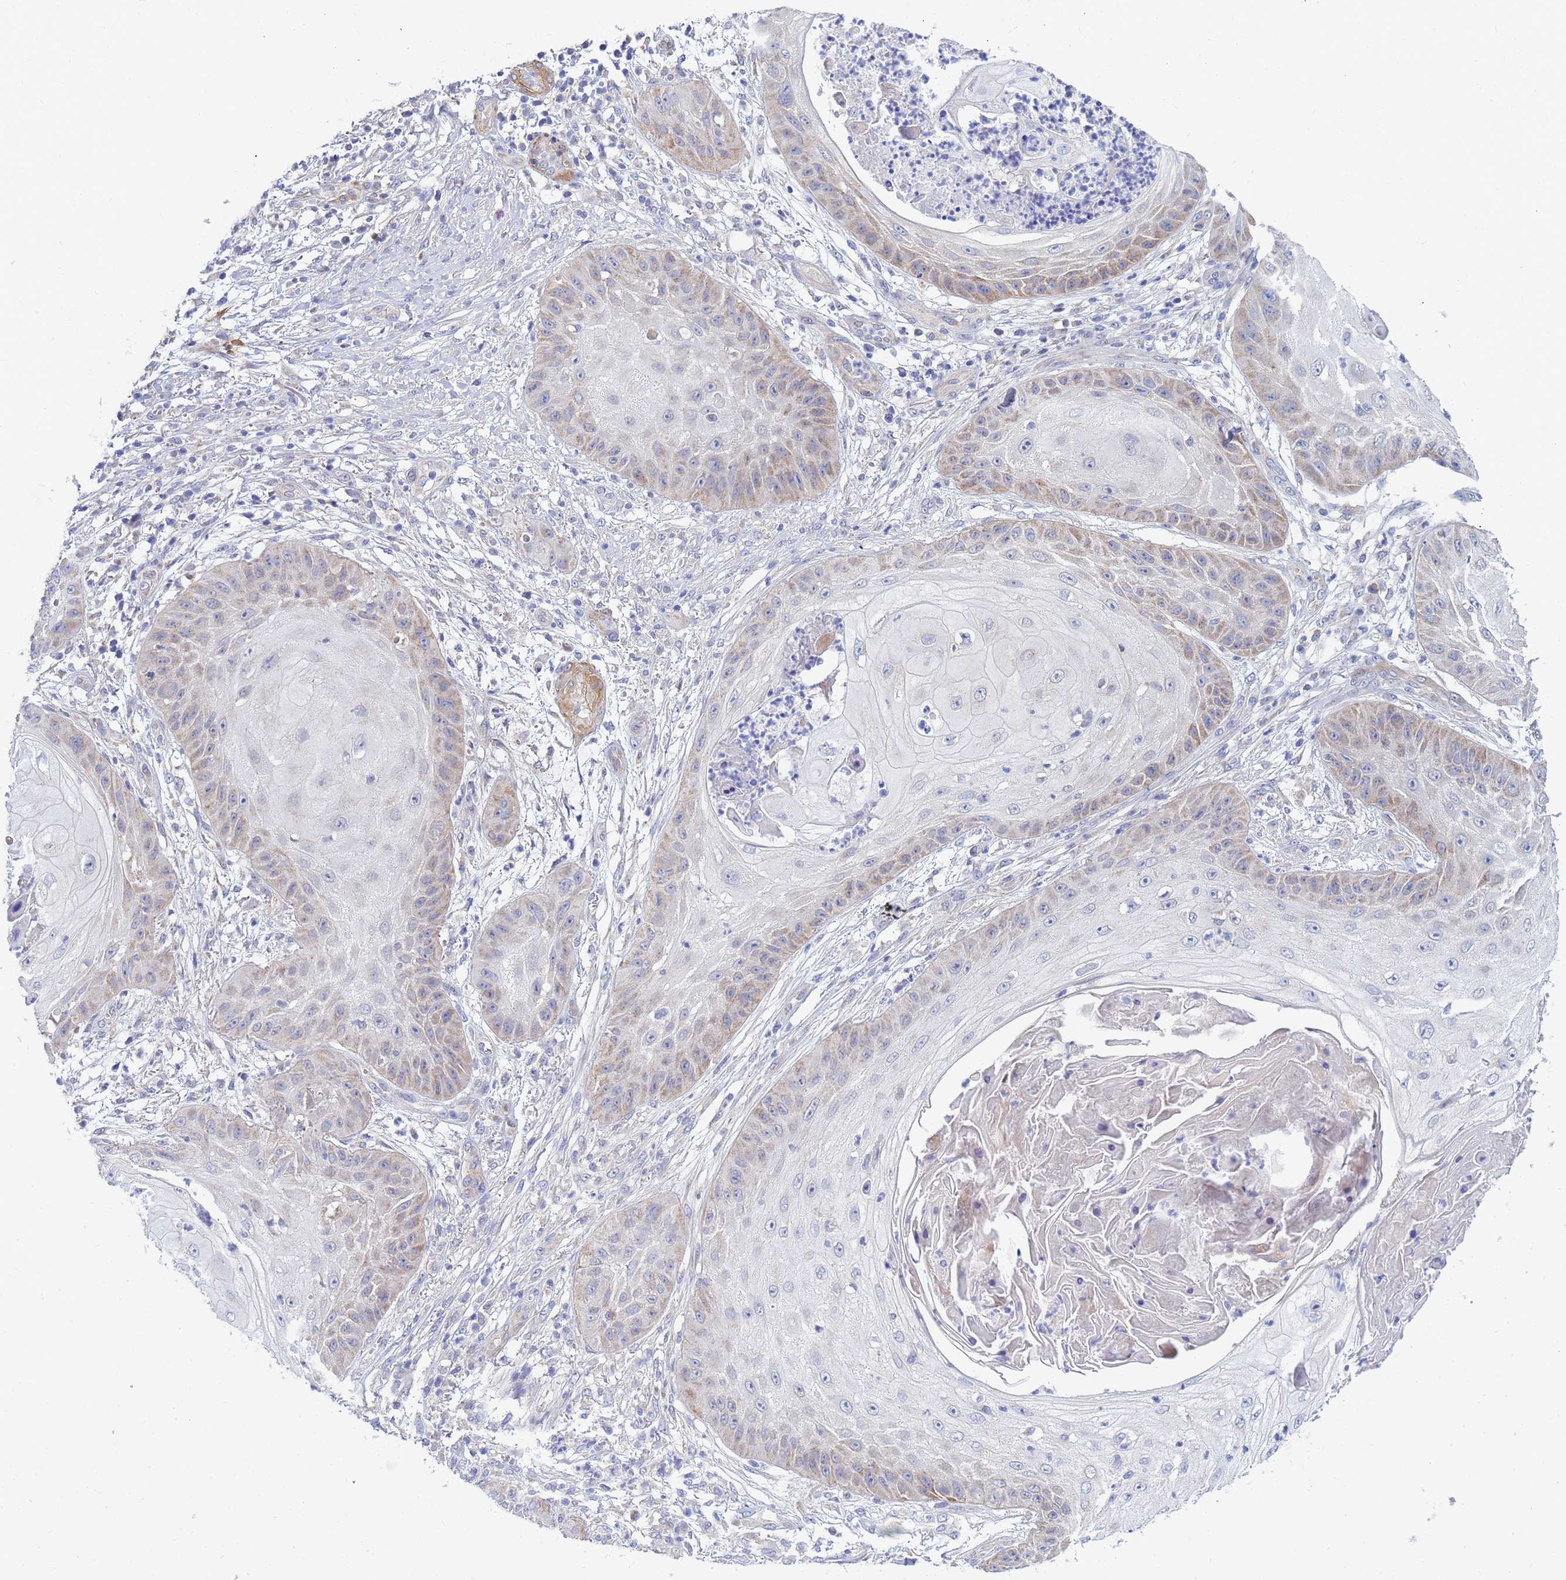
{"staining": {"intensity": "weak", "quantity": "25%-75%", "location": "cytoplasmic/membranous"}, "tissue": "skin cancer", "cell_type": "Tumor cells", "image_type": "cancer", "snomed": [{"axis": "morphology", "description": "Squamous cell carcinoma, NOS"}, {"axis": "topography", "description": "Skin"}], "caption": "An image showing weak cytoplasmic/membranous staining in about 25%-75% of tumor cells in skin squamous cell carcinoma, as visualized by brown immunohistochemical staining.", "gene": "SDR39U1", "patient": {"sex": "male", "age": 70}}